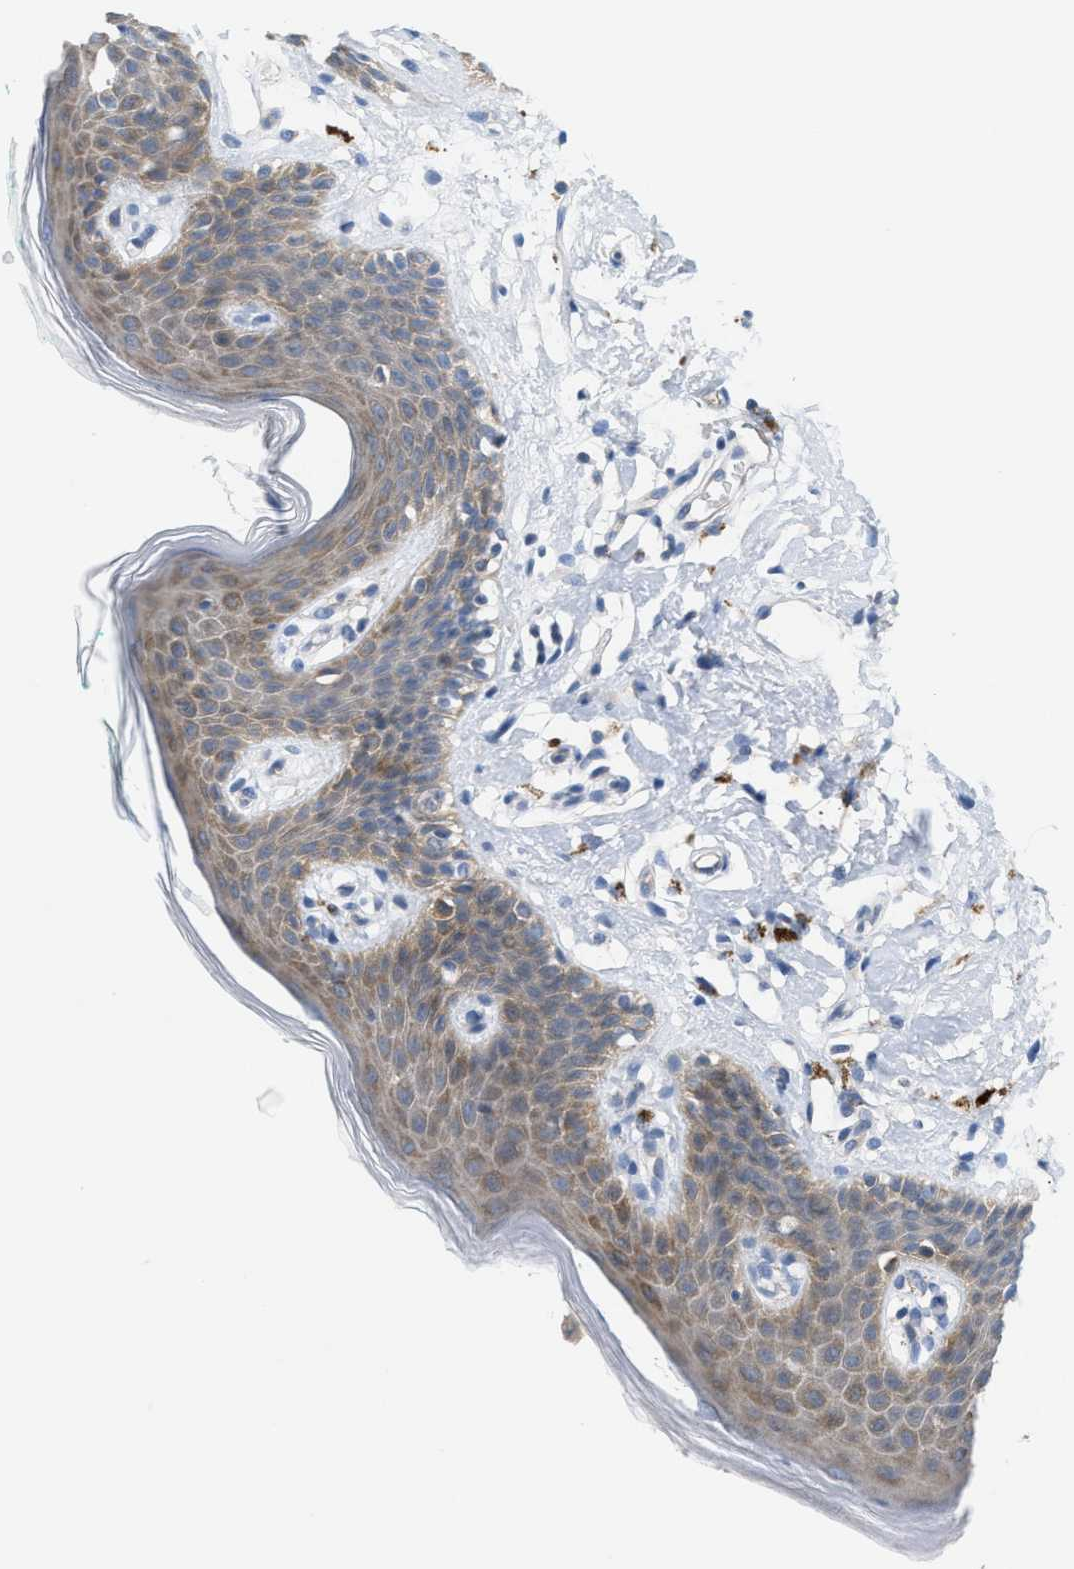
{"staining": {"intensity": "moderate", "quantity": ">75%", "location": "cytoplasmic/membranous"}, "tissue": "skin", "cell_type": "Epidermal cells", "image_type": "normal", "snomed": [{"axis": "morphology", "description": "Normal tissue, NOS"}, {"axis": "topography", "description": "Vulva"}], "caption": "Skin stained with DAB (3,3'-diaminobenzidine) IHC displays medium levels of moderate cytoplasmic/membranous expression in about >75% of epidermal cells.", "gene": "UBAP2", "patient": {"sex": "female", "age": 66}}